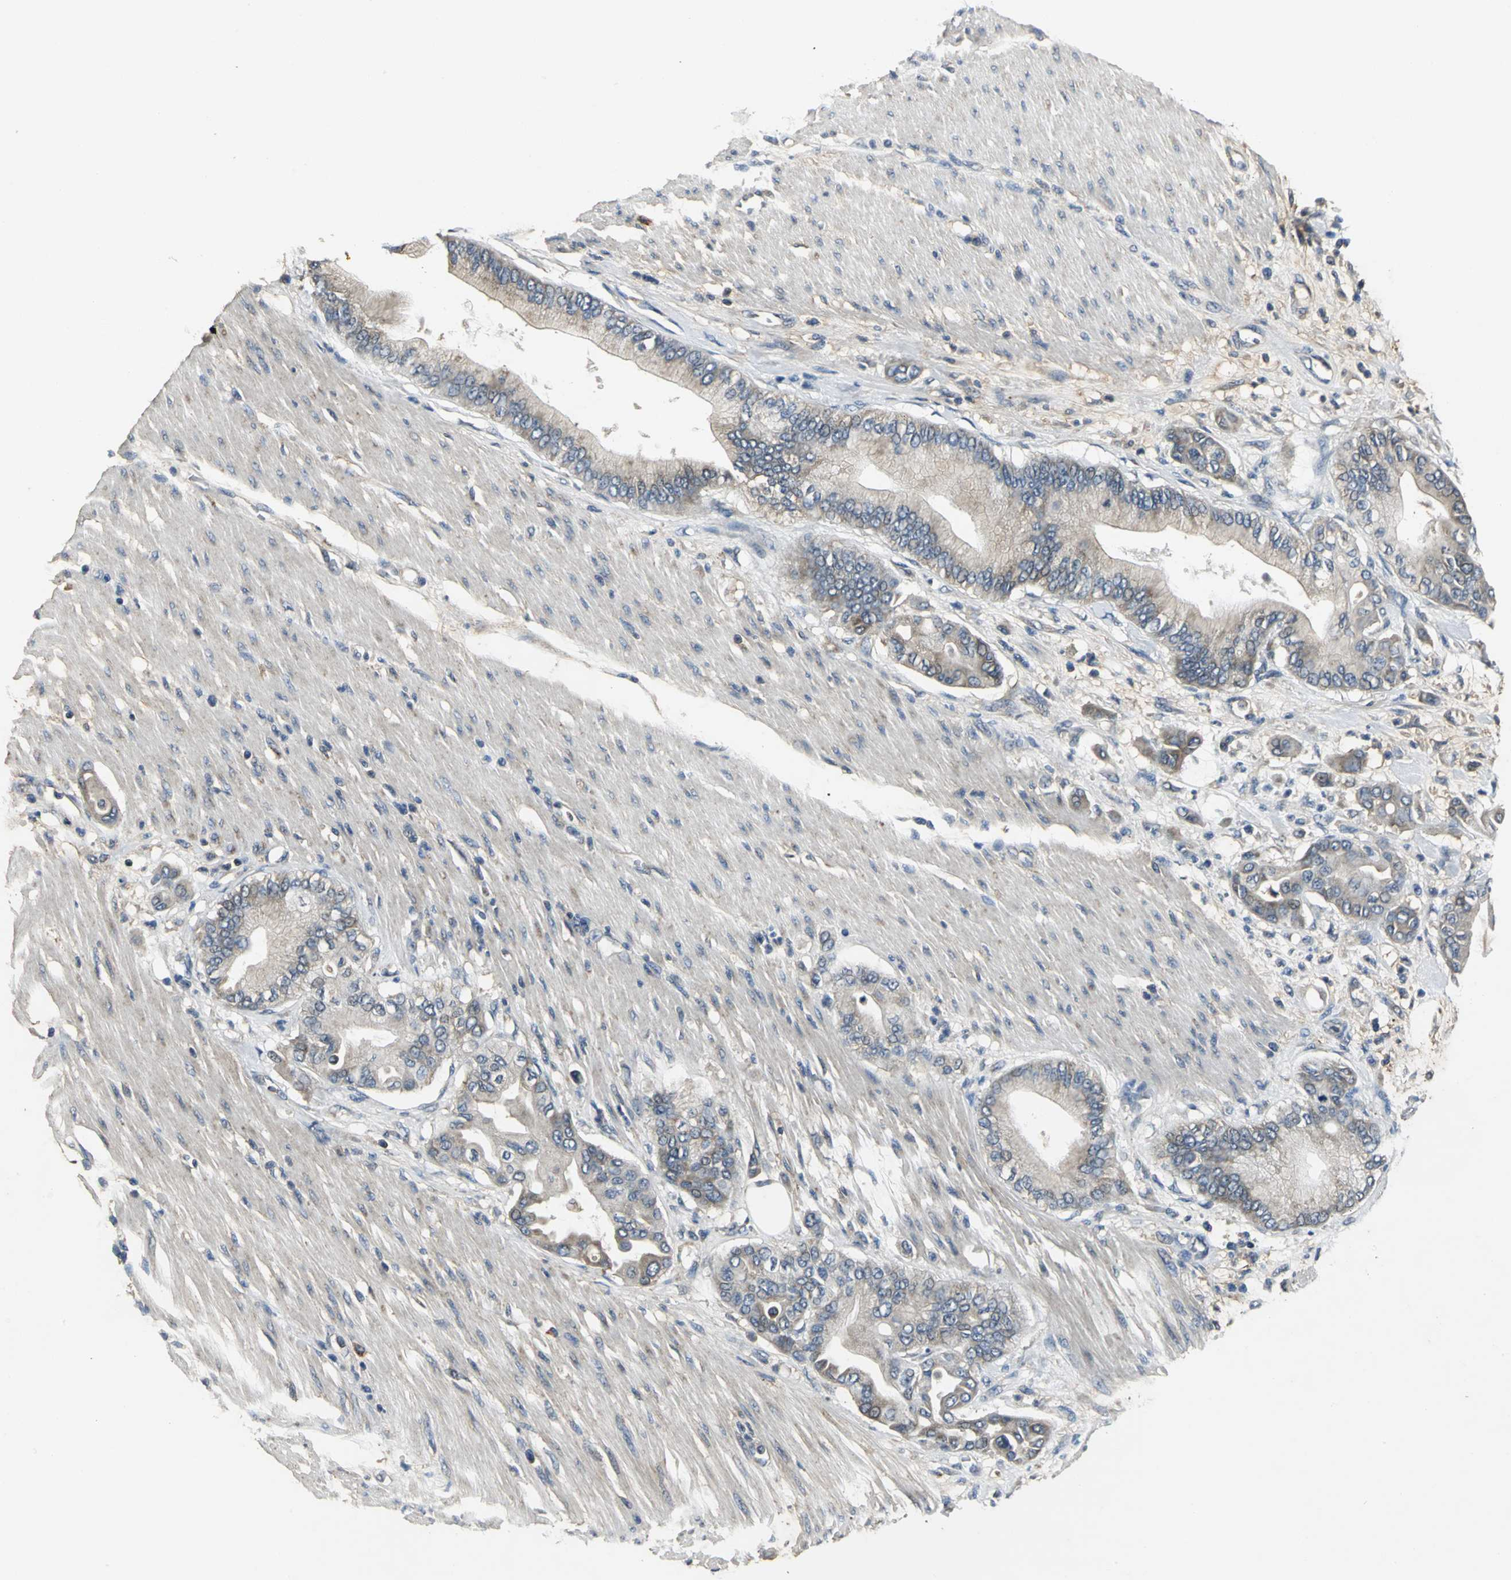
{"staining": {"intensity": "weak", "quantity": ">75%", "location": "cytoplasmic/membranous"}, "tissue": "pancreatic cancer", "cell_type": "Tumor cells", "image_type": "cancer", "snomed": [{"axis": "morphology", "description": "Adenocarcinoma, NOS"}, {"axis": "morphology", "description": "Adenocarcinoma, metastatic, NOS"}, {"axis": "topography", "description": "Lymph node"}, {"axis": "topography", "description": "Pancreas"}, {"axis": "topography", "description": "Duodenum"}], "caption": "Immunohistochemical staining of adenocarcinoma (pancreatic) shows low levels of weak cytoplasmic/membranous protein positivity in about >75% of tumor cells.", "gene": "IRF3", "patient": {"sex": "female", "age": 64}}